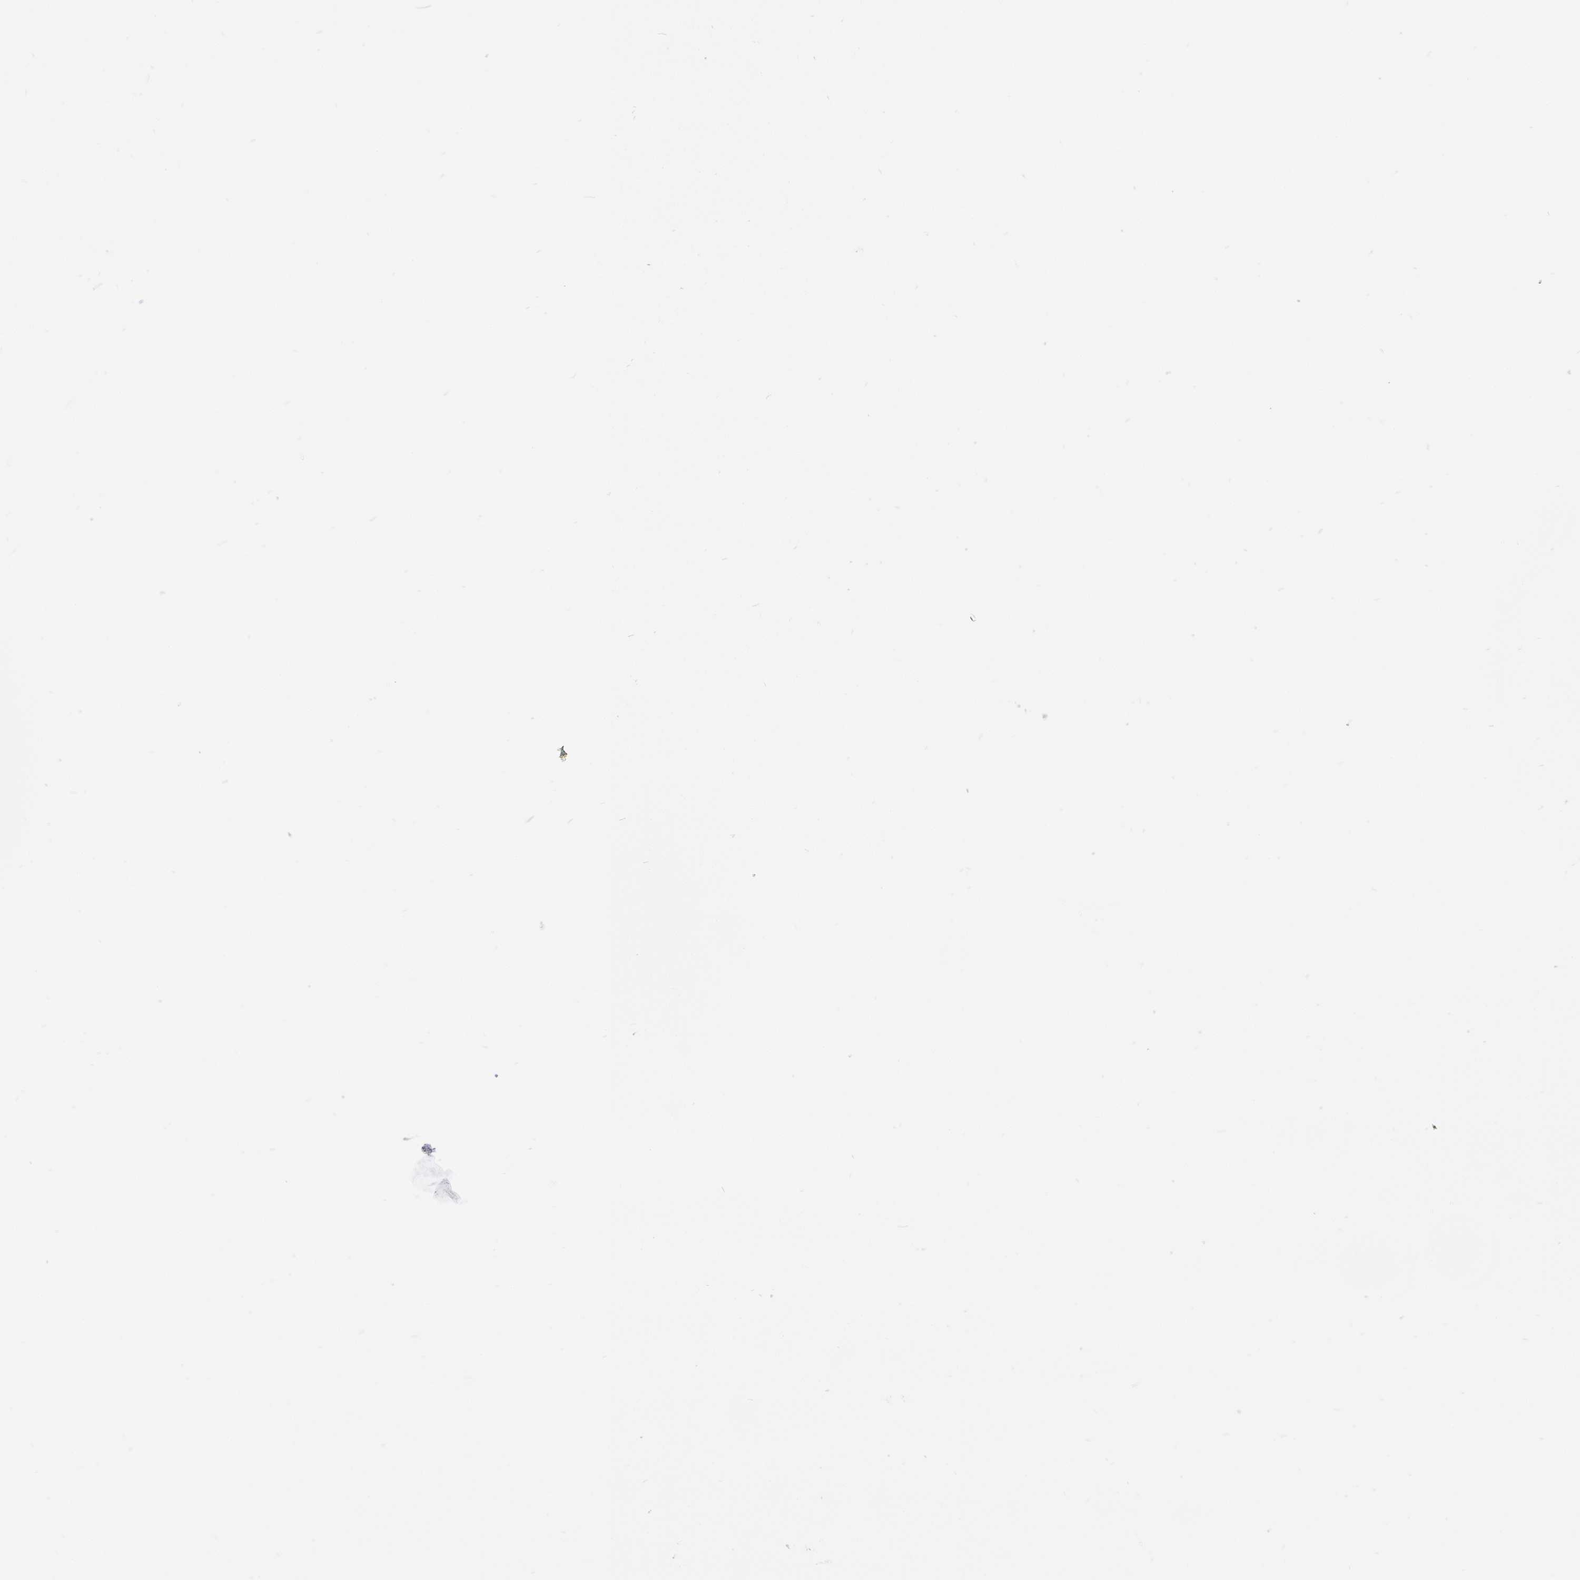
{"staining": {"intensity": "negative", "quantity": "none", "location": "none"}, "tissue": "parathyroid gland", "cell_type": "Glandular cells", "image_type": "normal", "snomed": [{"axis": "morphology", "description": "Normal tissue, NOS"}, {"axis": "topography", "description": "Parathyroid gland"}], "caption": "Micrograph shows no protein staining in glandular cells of benign parathyroid gland.", "gene": "DCHS2", "patient": {"sex": "female", "age": 71}}